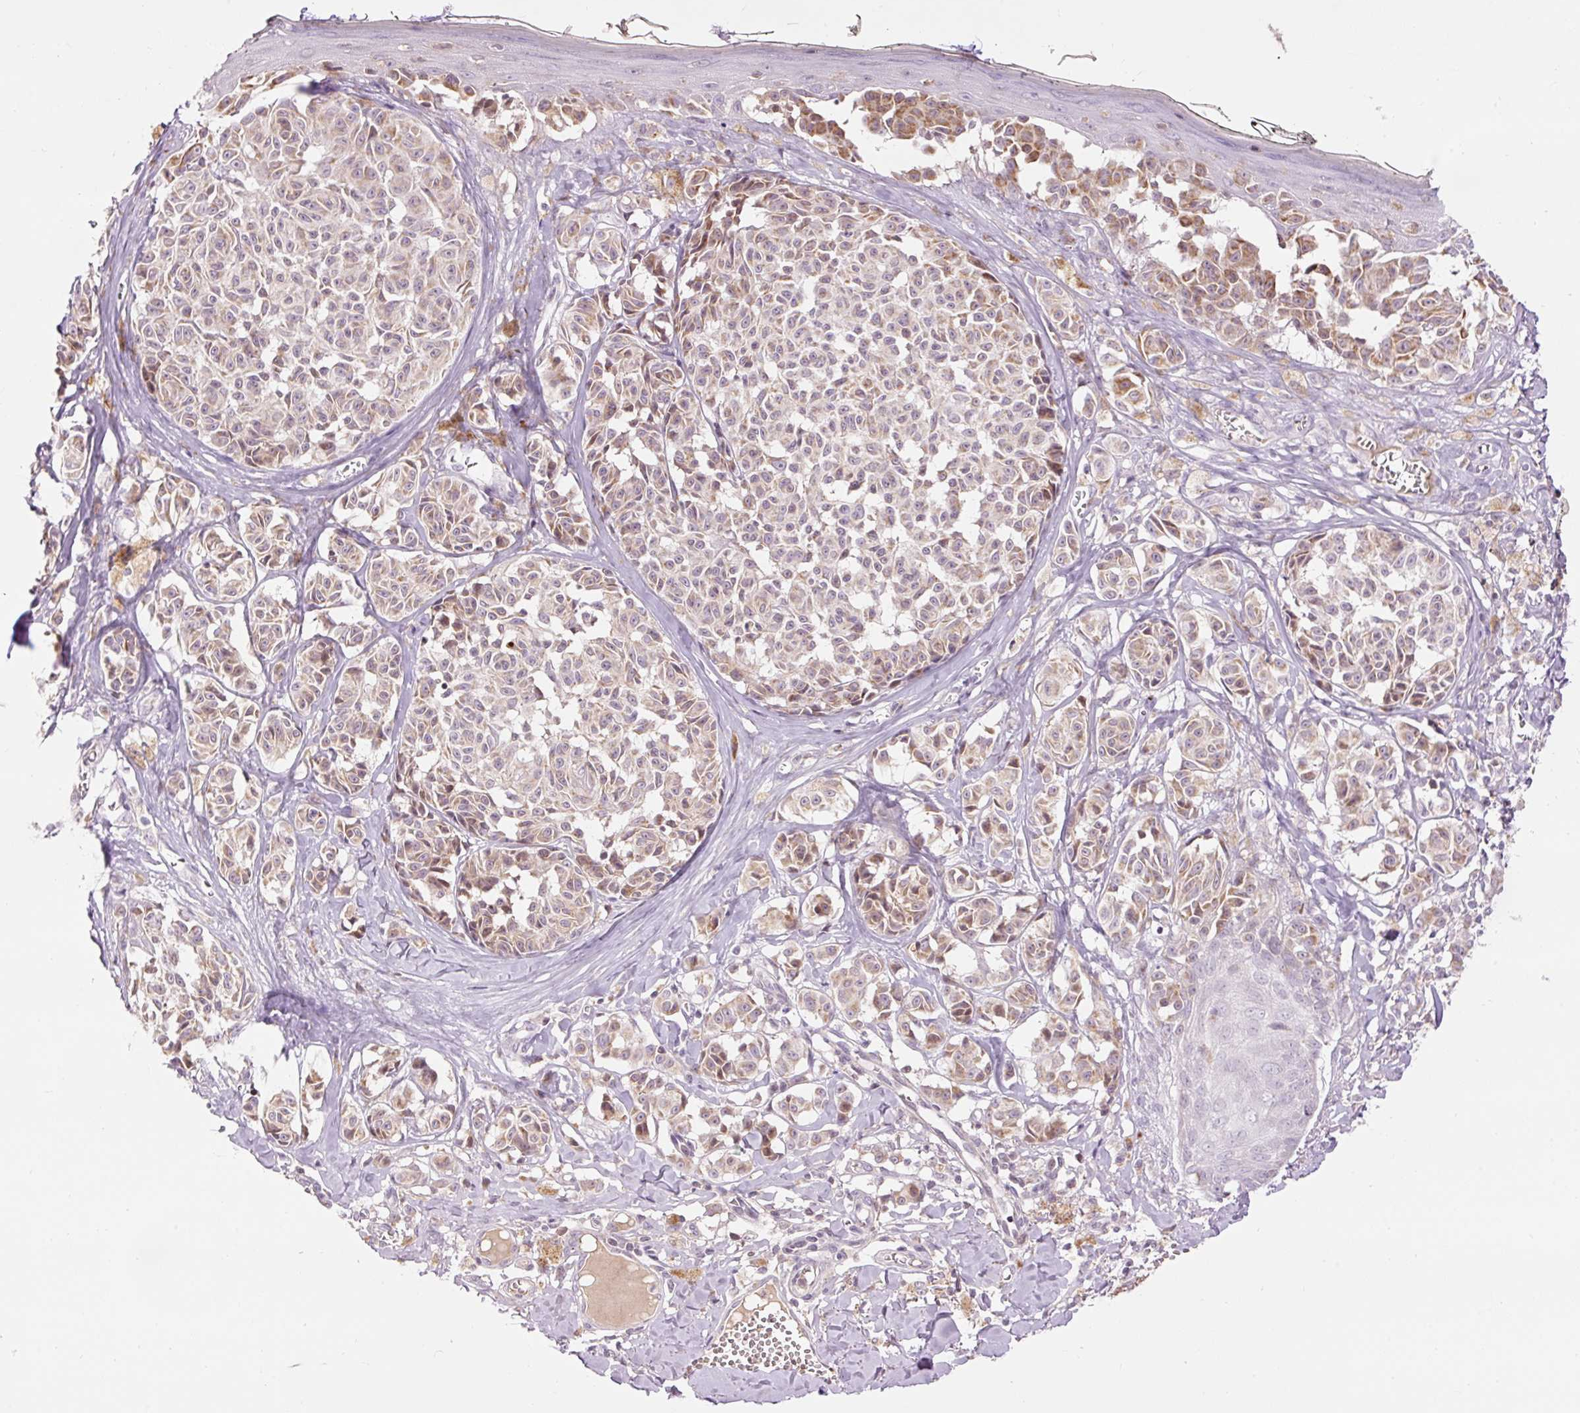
{"staining": {"intensity": "weak", "quantity": "25%-75%", "location": "cytoplasmic/membranous"}, "tissue": "melanoma", "cell_type": "Tumor cells", "image_type": "cancer", "snomed": [{"axis": "morphology", "description": "Malignant melanoma, NOS"}, {"axis": "topography", "description": "Skin"}], "caption": "Protein expression analysis of human melanoma reveals weak cytoplasmic/membranous staining in approximately 25%-75% of tumor cells.", "gene": "ABHD11", "patient": {"sex": "female", "age": 43}}